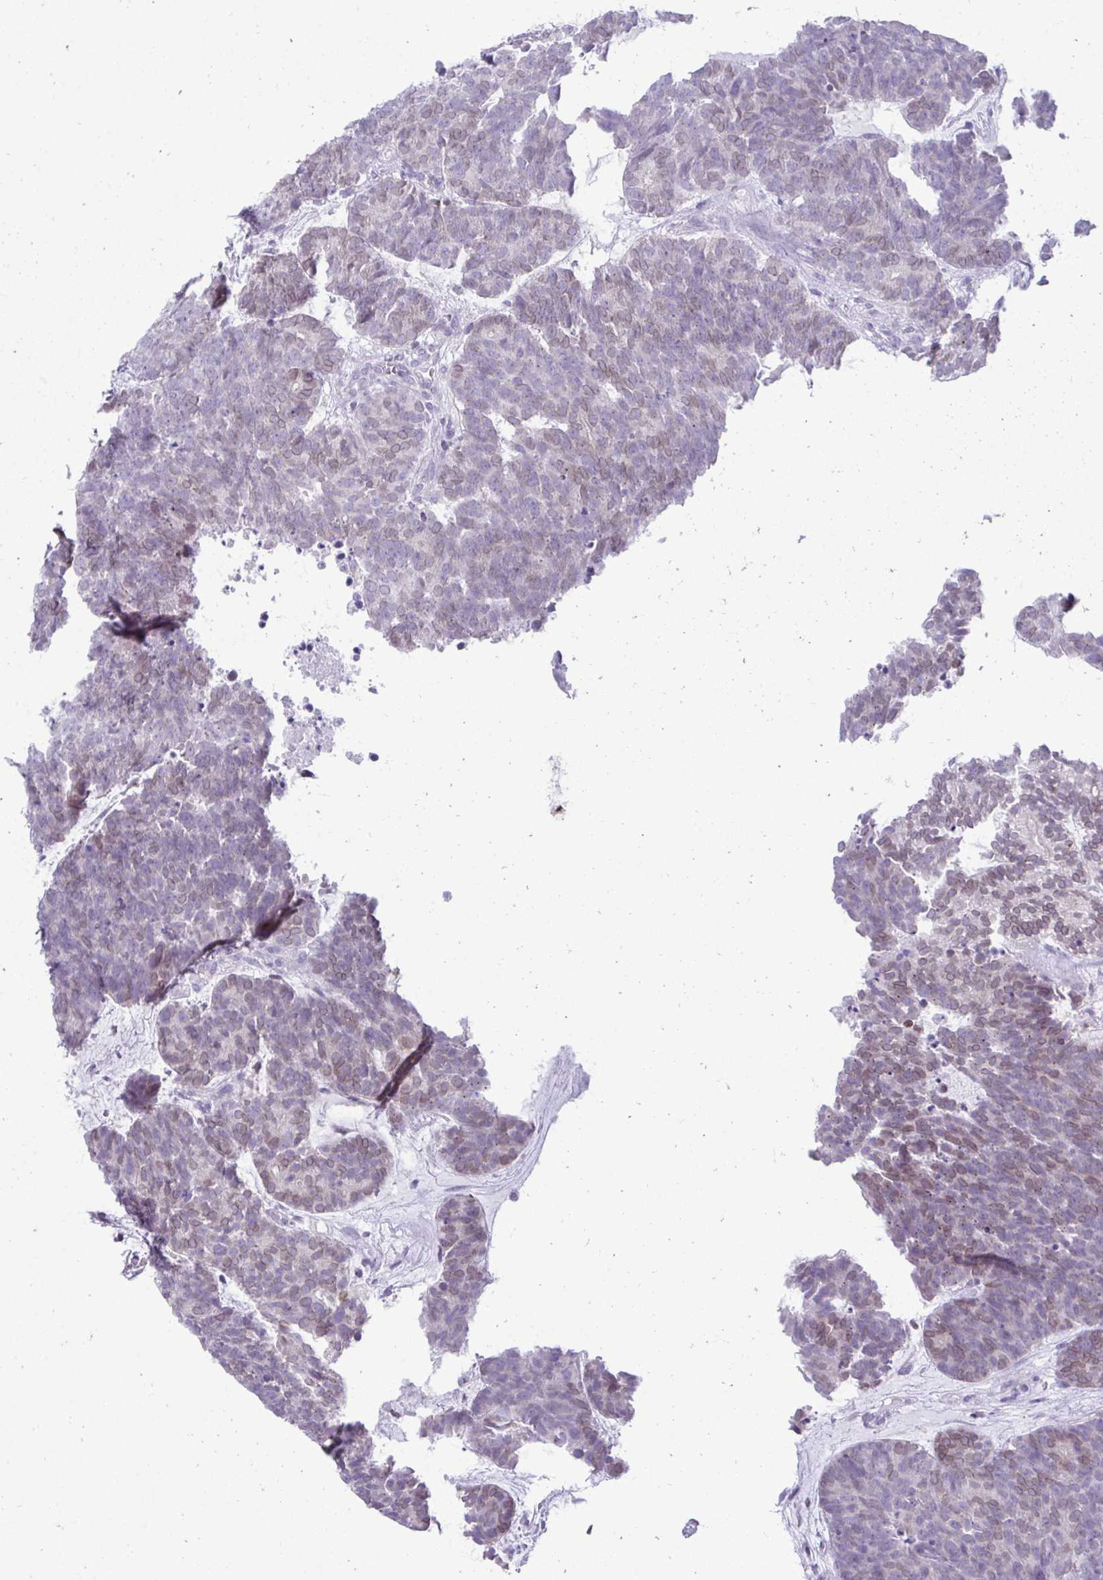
{"staining": {"intensity": "weak", "quantity": "25%-75%", "location": "cytoplasmic/membranous,nuclear"}, "tissue": "head and neck cancer", "cell_type": "Tumor cells", "image_type": "cancer", "snomed": [{"axis": "morphology", "description": "Adenocarcinoma, NOS"}, {"axis": "topography", "description": "Head-Neck"}], "caption": "Protein staining demonstrates weak cytoplasmic/membranous and nuclear expression in about 25%-75% of tumor cells in head and neck adenocarcinoma.", "gene": "OR7A5", "patient": {"sex": "female", "age": 81}}